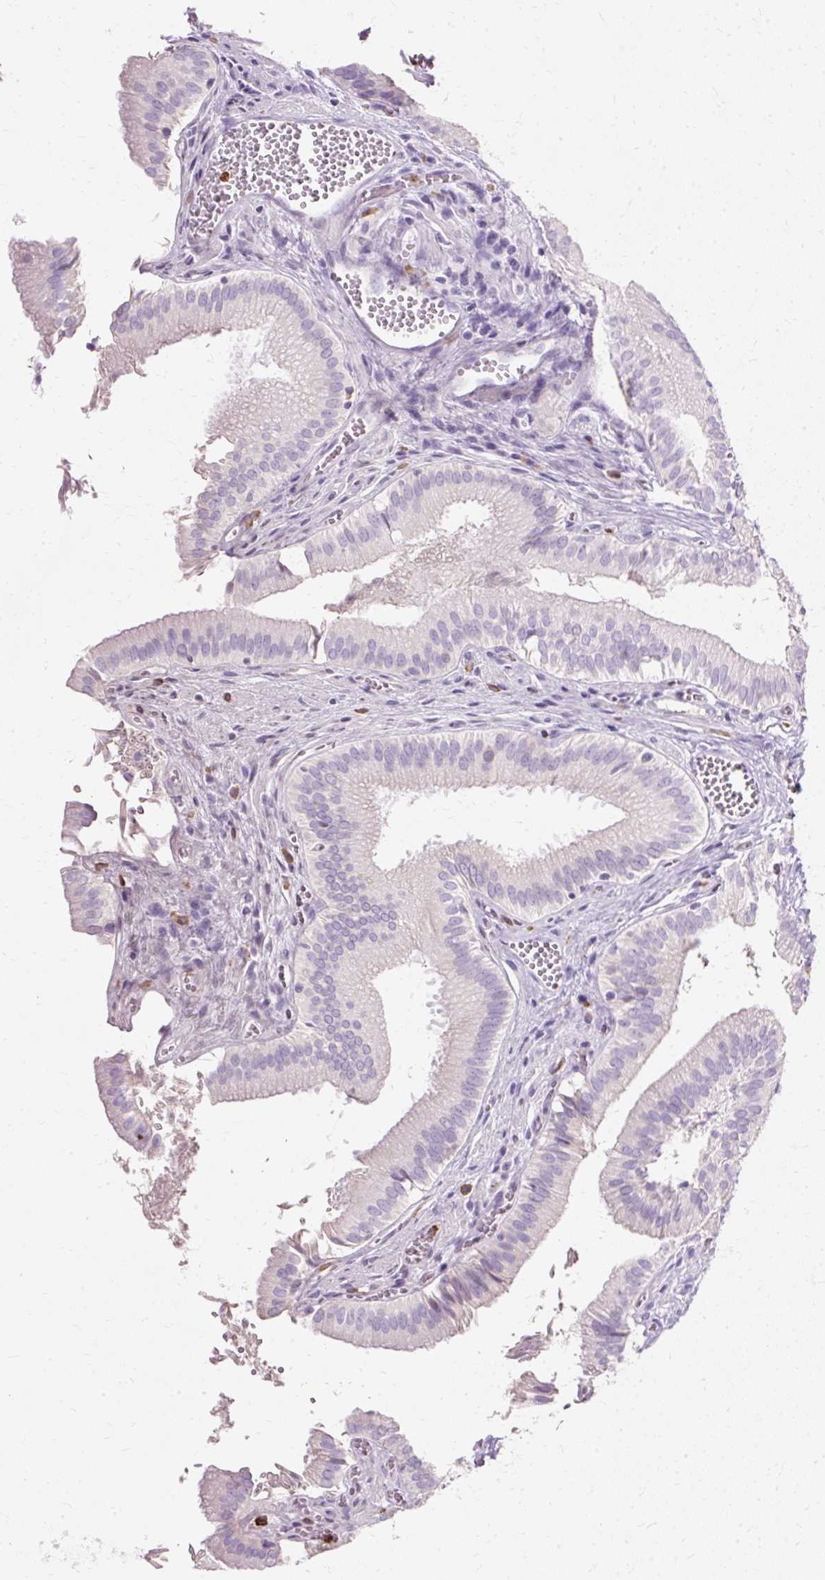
{"staining": {"intensity": "negative", "quantity": "none", "location": "none"}, "tissue": "gallbladder", "cell_type": "Glandular cells", "image_type": "normal", "snomed": [{"axis": "morphology", "description": "Normal tissue, NOS"}, {"axis": "topography", "description": "Gallbladder"}, {"axis": "topography", "description": "Peripheral nerve tissue"}], "caption": "Human gallbladder stained for a protein using immunohistochemistry (IHC) shows no staining in glandular cells.", "gene": "DEFA1B", "patient": {"sex": "male", "age": 17}}